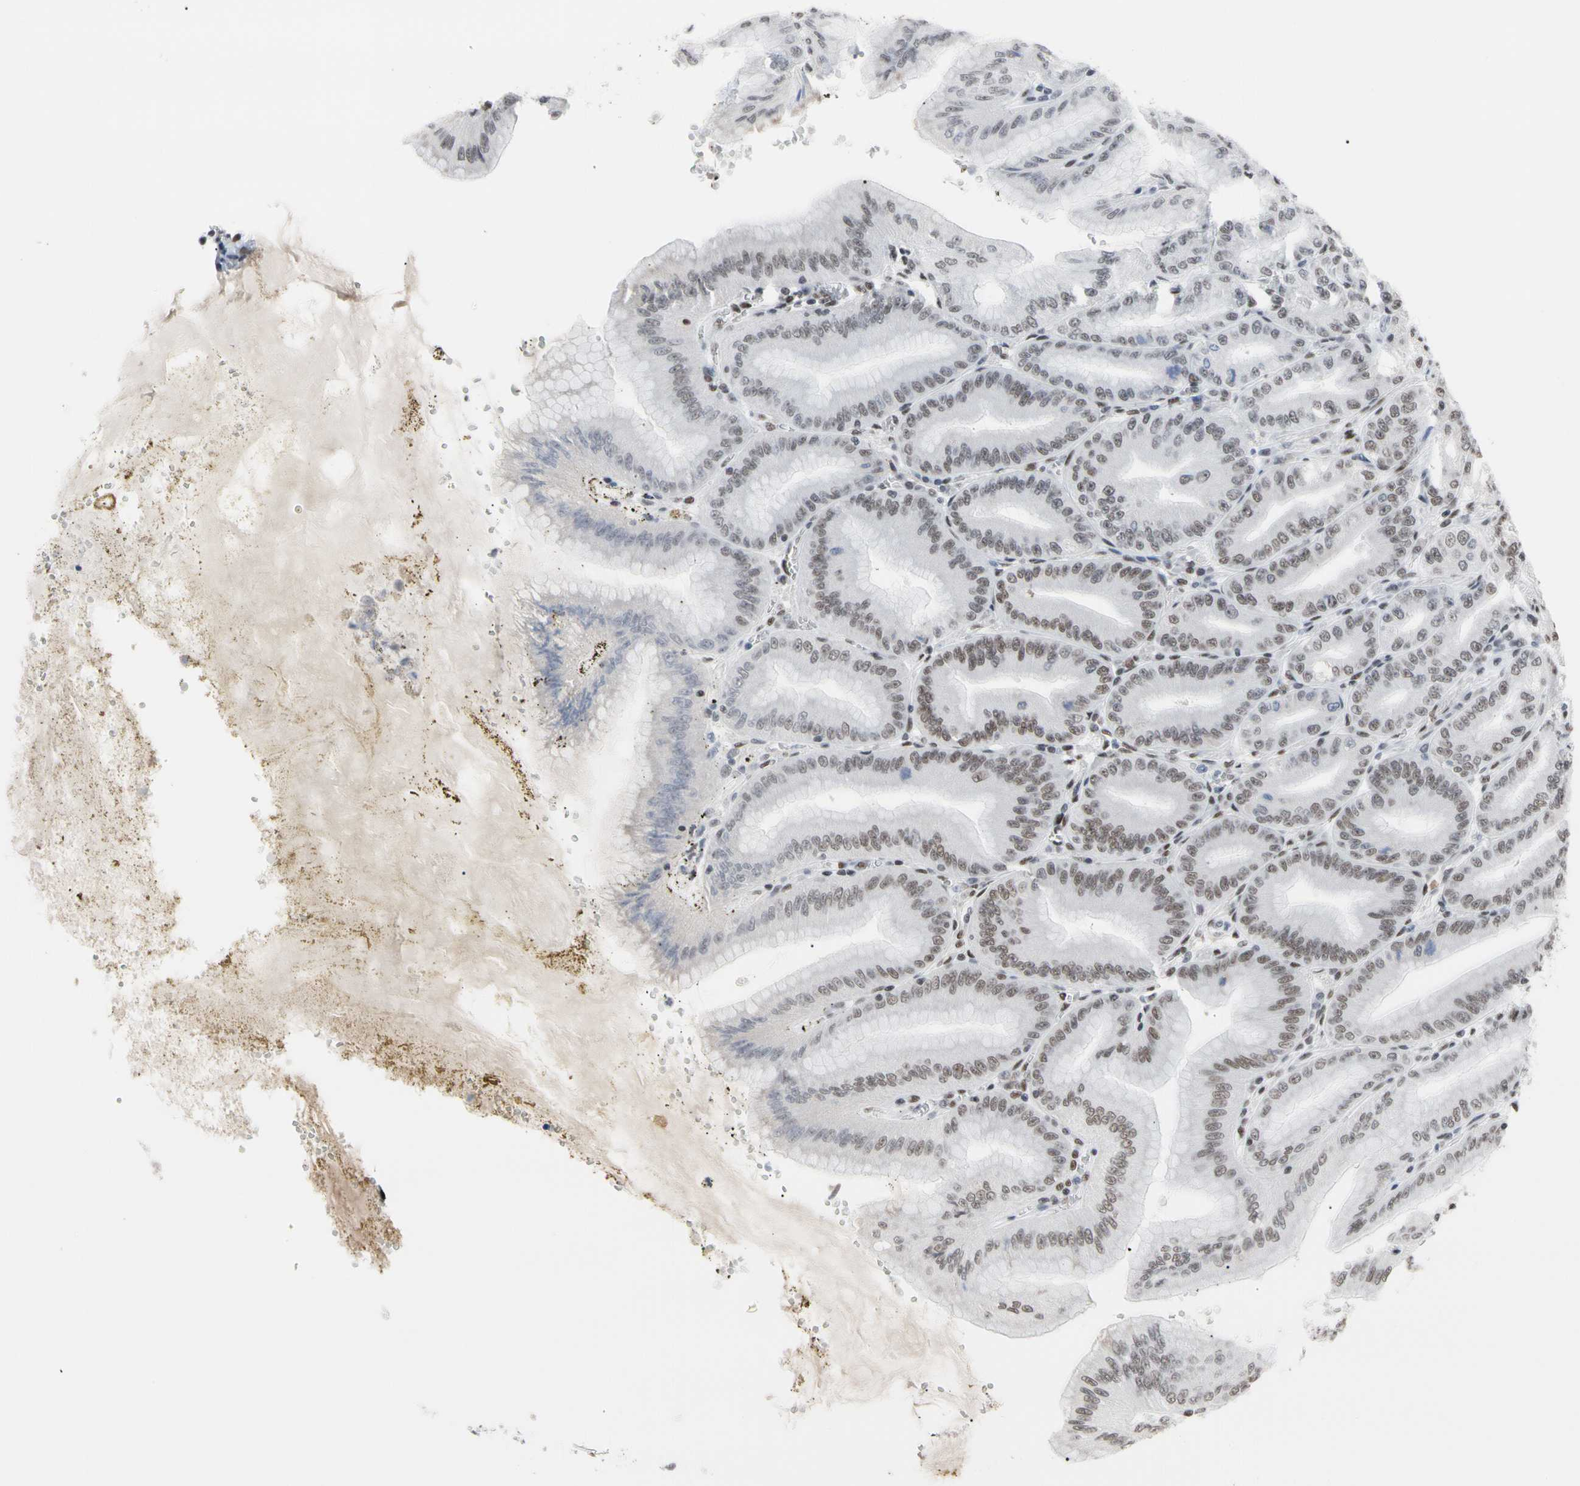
{"staining": {"intensity": "strong", "quantity": "25%-75%", "location": "nuclear"}, "tissue": "stomach", "cell_type": "Glandular cells", "image_type": "normal", "snomed": [{"axis": "morphology", "description": "Normal tissue, NOS"}, {"axis": "topography", "description": "Stomach, lower"}], "caption": "The histopathology image demonstrates staining of normal stomach, revealing strong nuclear protein expression (brown color) within glandular cells.", "gene": "FAM98B", "patient": {"sex": "male", "age": 71}}